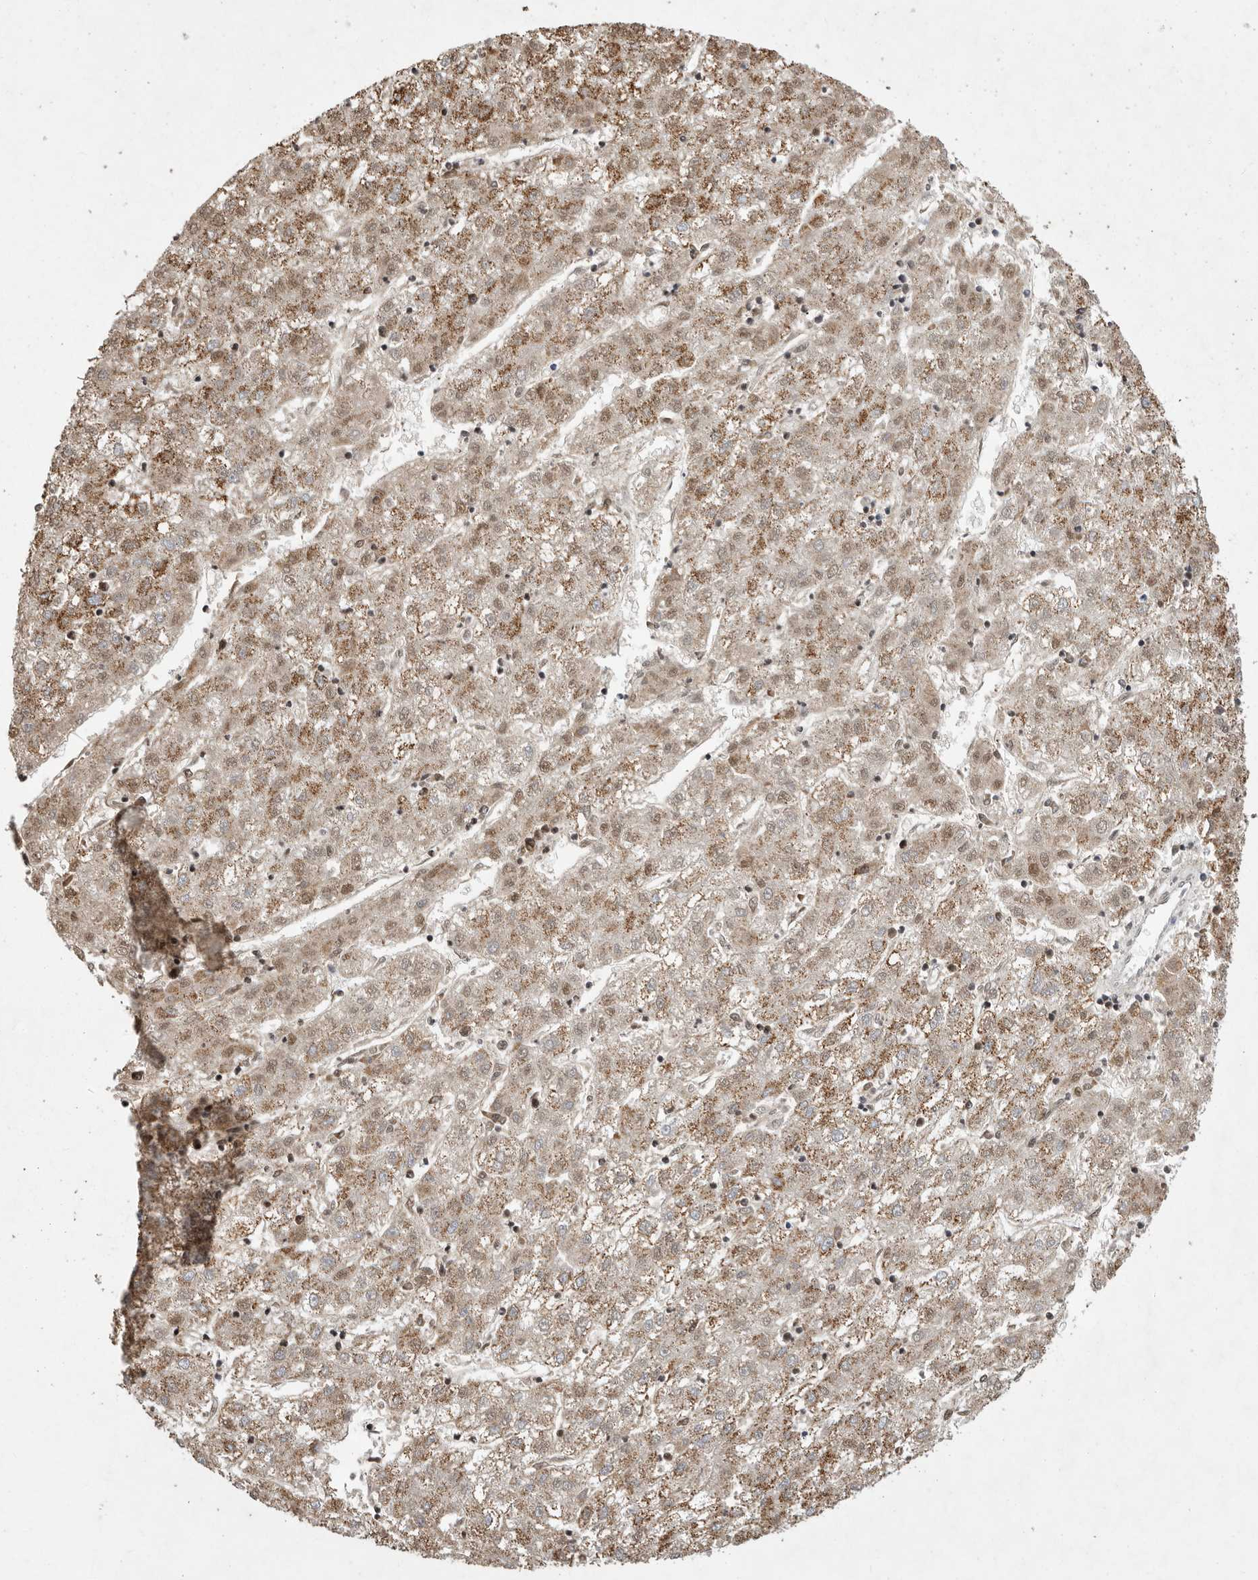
{"staining": {"intensity": "moderate", "quantity": ">75%", "location": "cytoplasmic/membranous"}, "tissue": "liver cancer", "cell_type": "Tumor cells", "image_type": "cancer", "snomed": [{"axis": "morphology", "description": "Carcinoma, Hepatocellular, NOS"}, {"axis": "topography", "description": "Liver"}], "caption": "Liver hepatocellular carcinoma stained with a brown dye displays moderate cytoplasmic/membranous positive staining in approximately >75% of tumor cells.", "gene": "MPZL1", "patient": {"sex": "male", "age": 72}}